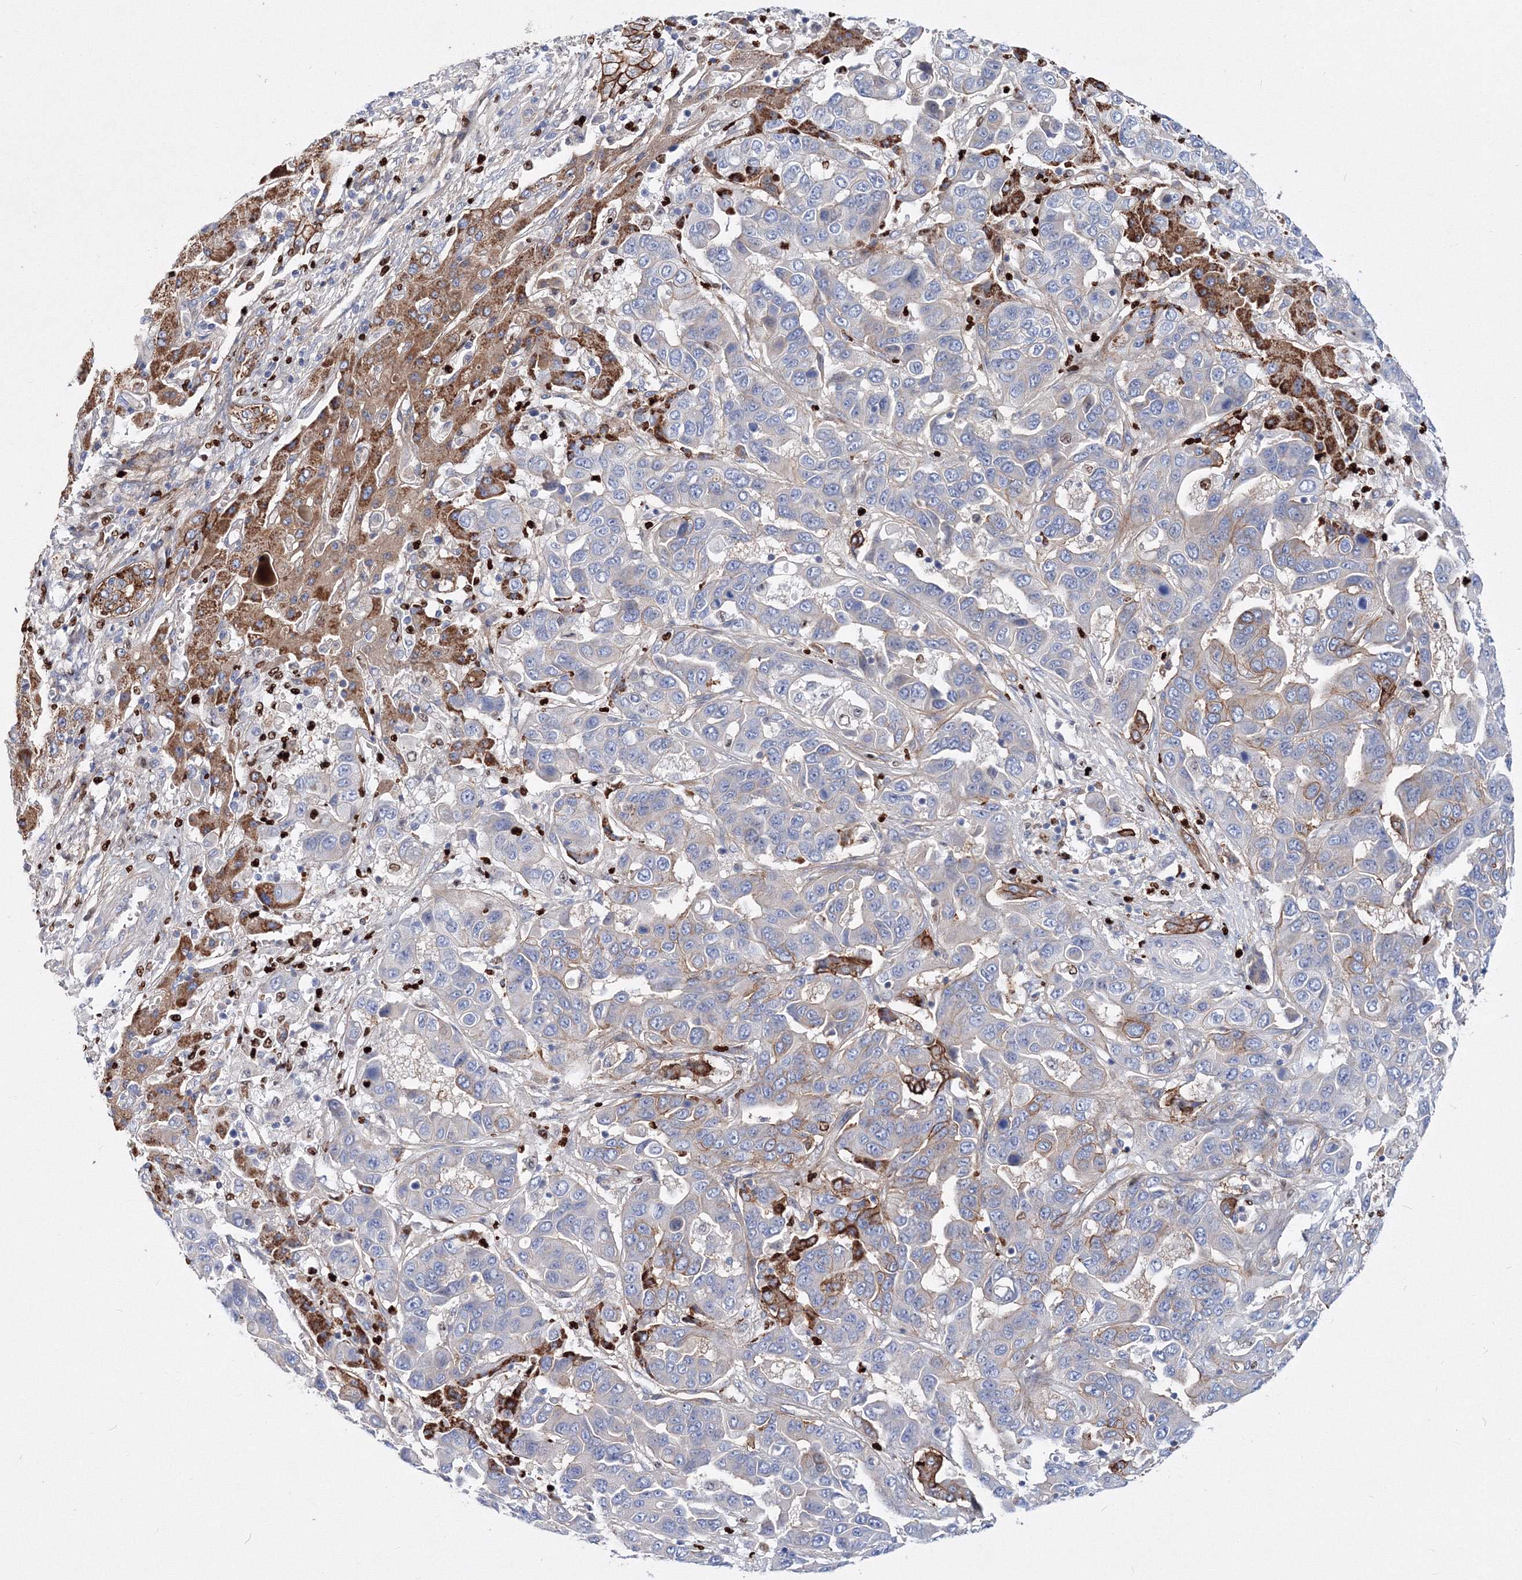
{"staining": {"intensity": "negative", "quantity": "none", "location": "none"}, "tissue": "liver cancer", "cell_type": "Tumor cells", "image_type": "cancer", "snomed": [{"axis": "morphology", "description": "Cholangiocarcinoma"}, {"axis": "topography", "description": "Liver"}], "caption": "Liver cancer (cholangiocarcinoma) was stained to show a protein in brown. There is no significant positivity in tumor cells.", "gene": "C11orf52", "patient": {"sex": "female", "age": 52}}